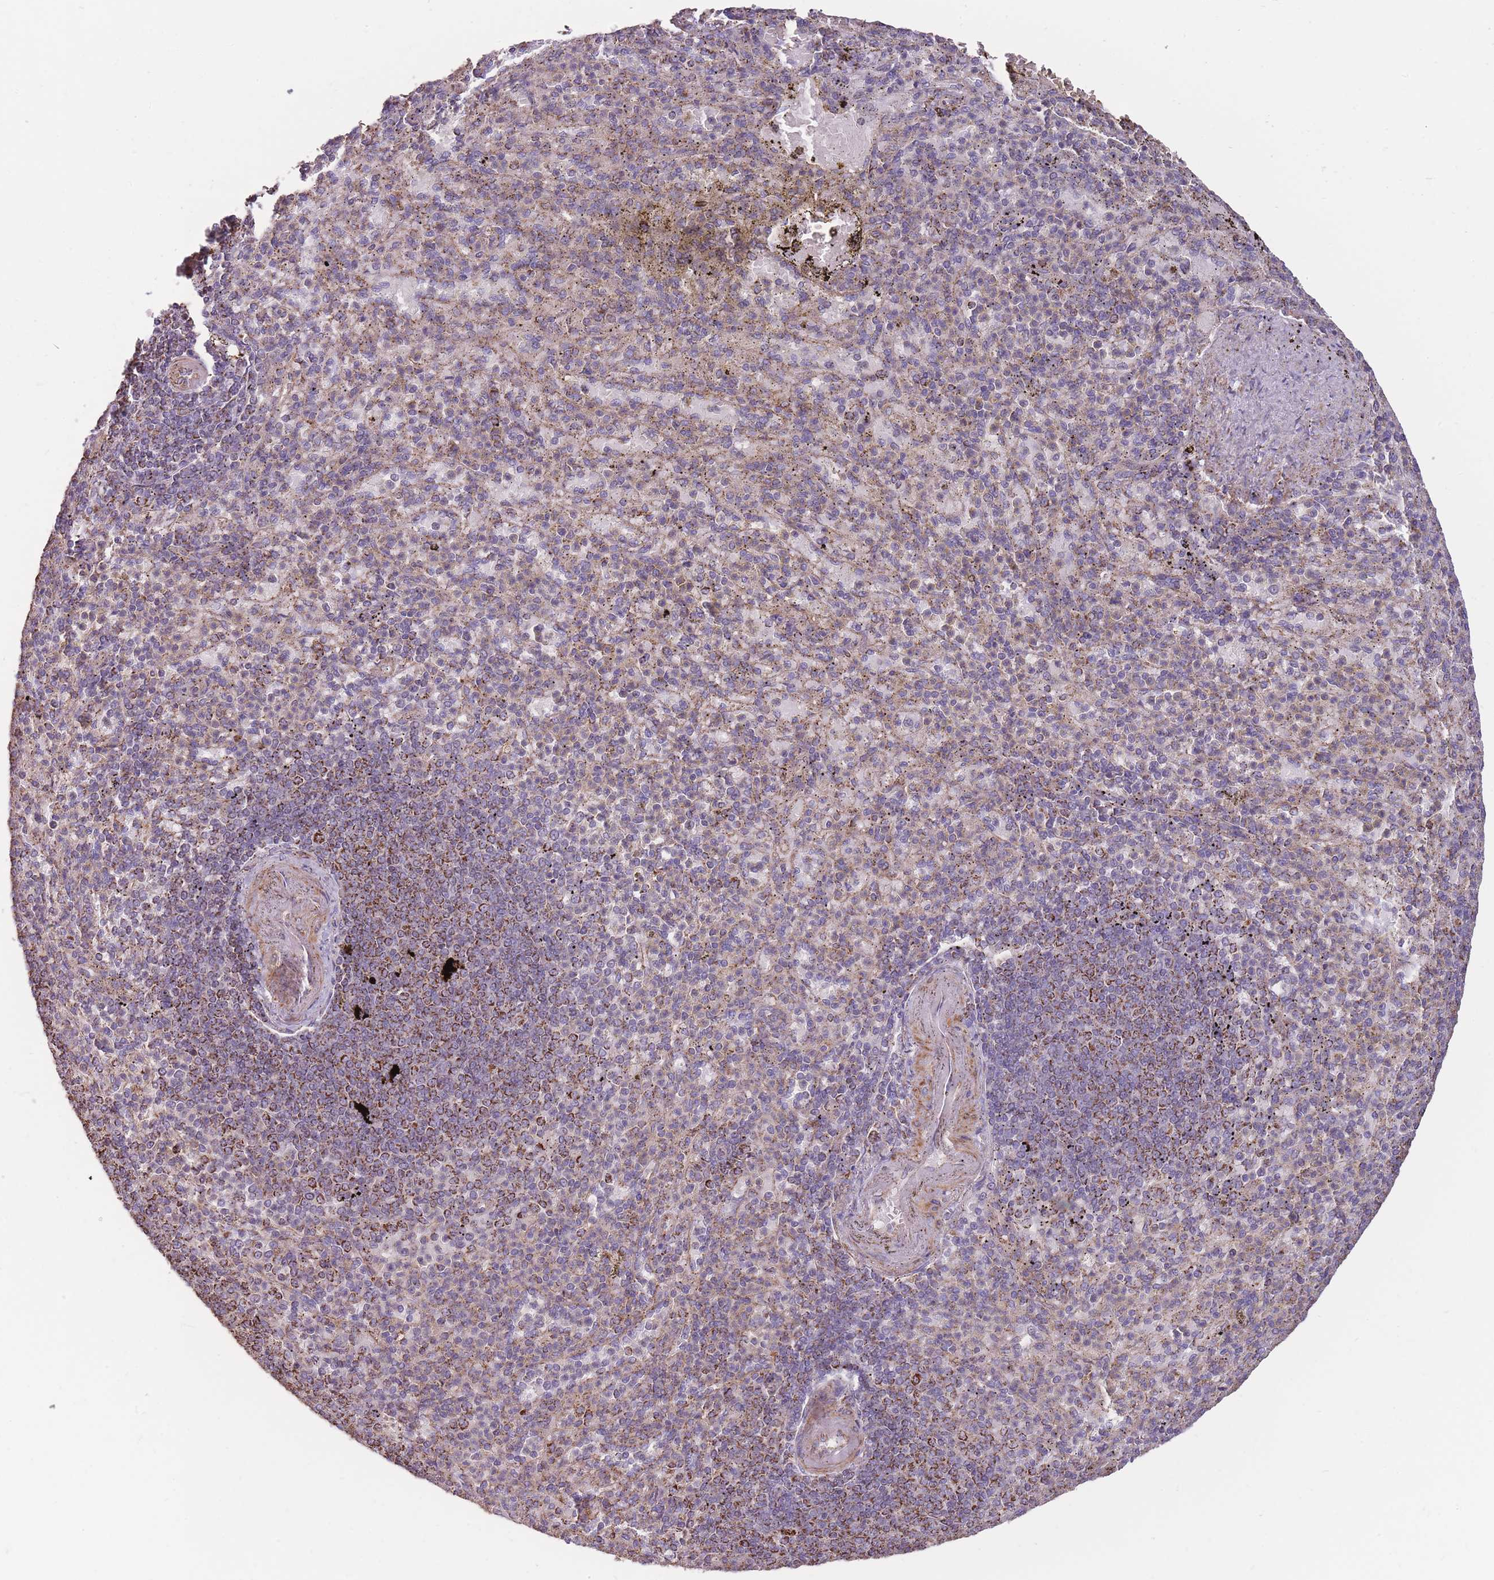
{"staining": {"intensity": "moderate", "quantity": "25%-75%", "location": "cytoplasmic/membranous"}, "tissue": "spleen", "cell_type": "Cells in red pulp", "image_type": "normal", "snomed": [{"axis": "morphology", "description": "Normal tissue, NOS"}, {"axis": "topography", "description": "Spleen"}], "caption": "Brown immunohistochemical staining in benign human spleen demonstrates moderate cytoplasmic/membranous staining in about 25%-75% of cells in red pulp.", "gene": "KIF16B", "patient": {"sex": "female", "age": 74}}